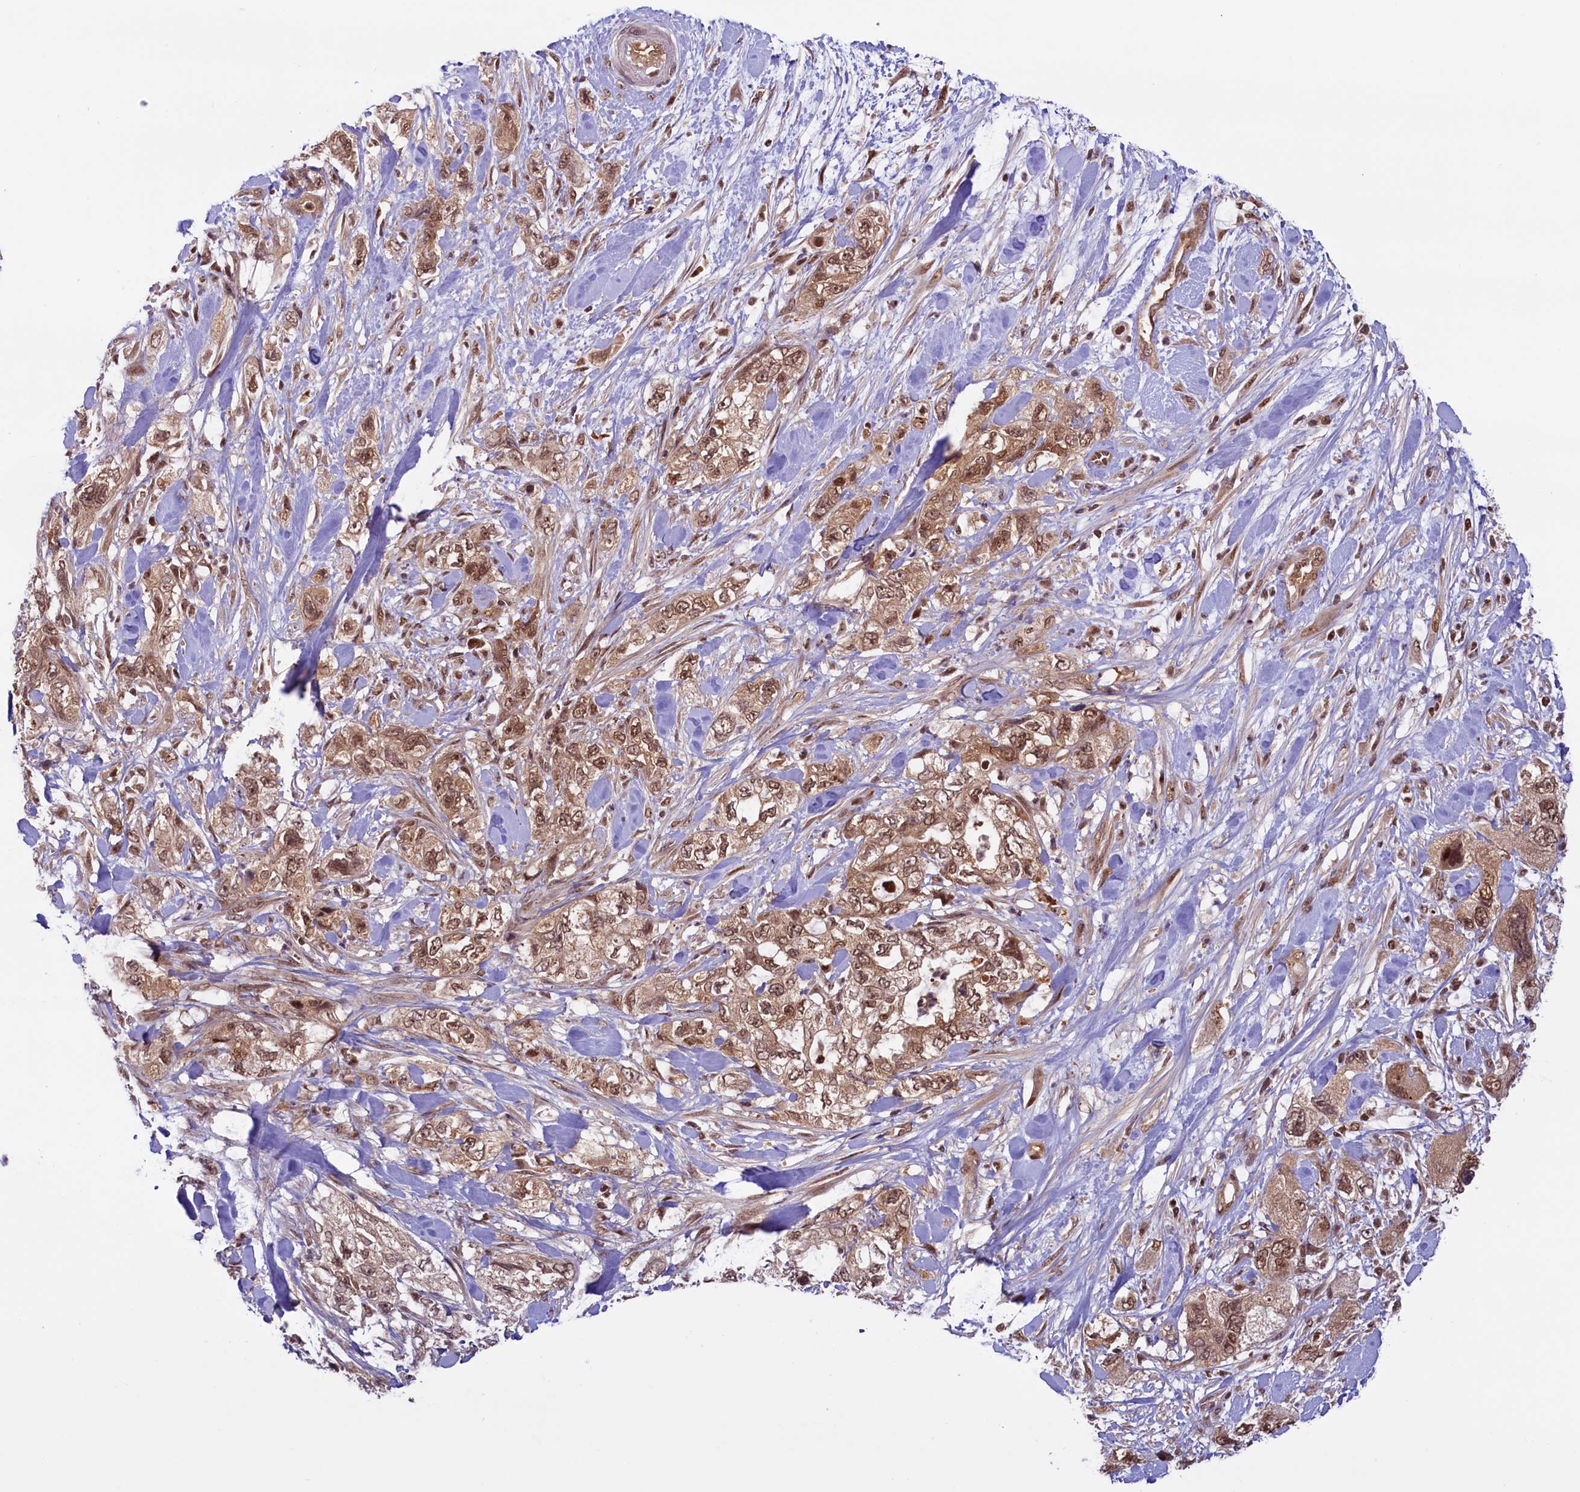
{"staining": {"intensity": "moderate", "quantity": ">75%", "location": "cytoplasmic/membranous,nuclear"}, "tissue": "pancreatic cancer", "cell_type": "Tumor cells", "image_type": "cancer", "snomed": [{"axis": "morphology", "description": "Adenocarcinoma, NOS"}, {"axis": "topography", "description": "Pancreas"}], "caption": "Pancreatic cancer (adenocarcinoma) stained with a protein marker displays moderate staining in tumor cells.", "gene": "SLC7A6OS", "patient": {"sex": "female", "age": 73}}